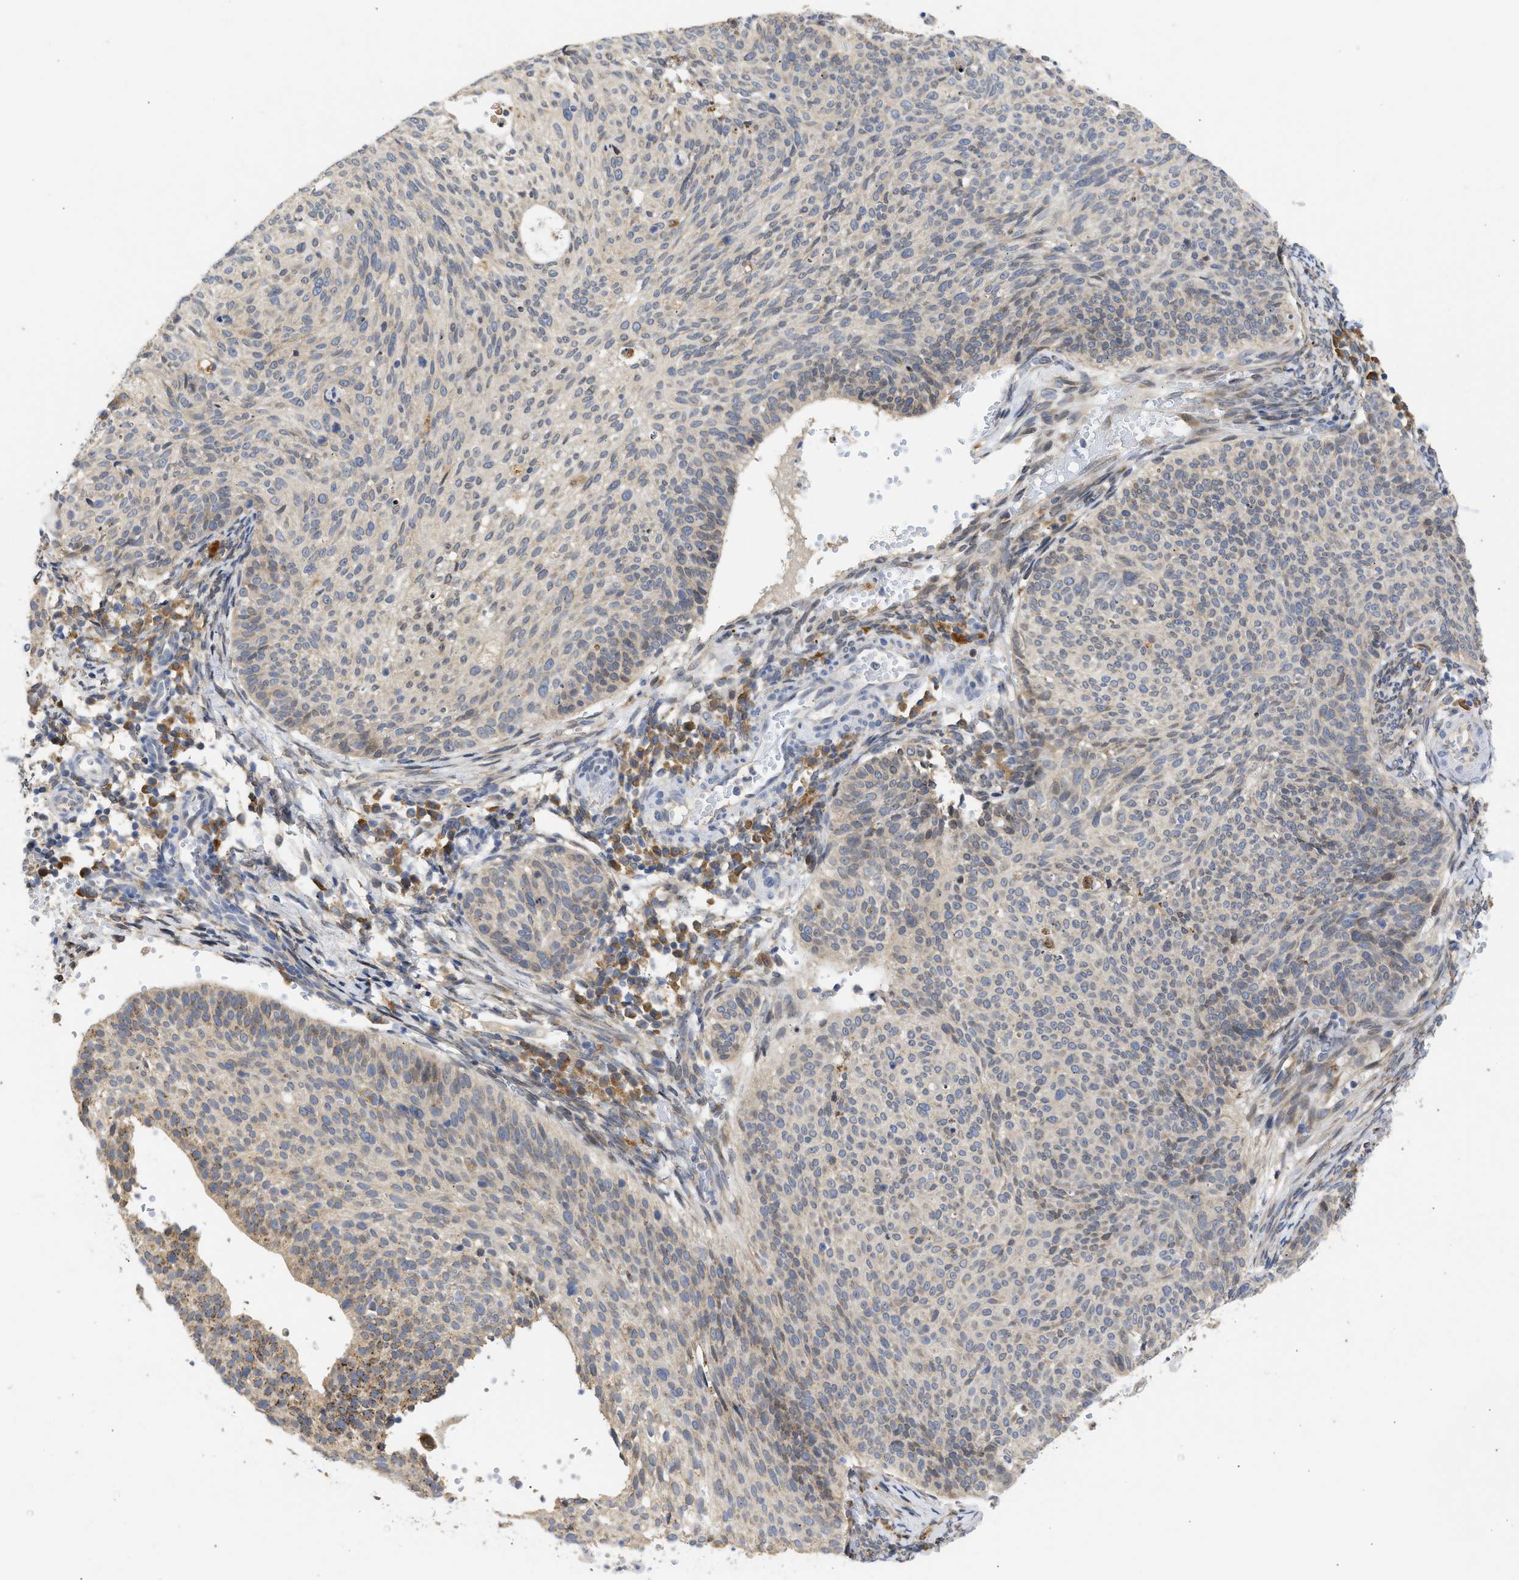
{"staining": {"intensity": "moderate", "quantity": "<25%", "location": "cytoplasmic/membranous"}, "tissue": "cervical cancer", "cell_type": "Tumor cells", "image_type": "cancer", "snomed": [{"axis": "morphology", "description": "Squamous cell carcinoma, NOS"}, {"axis": "topography", "description": "Cervix"}], "caption": "Protein expression analysis of human squamous cell carcinoma (cervical) reveals moderate cytoplasmic/membranous expression in about <25% of tumor cells. Nuclei are stained in blue.", "gene": "TMED1", "patient": {"sex": "female", "age": 70}}